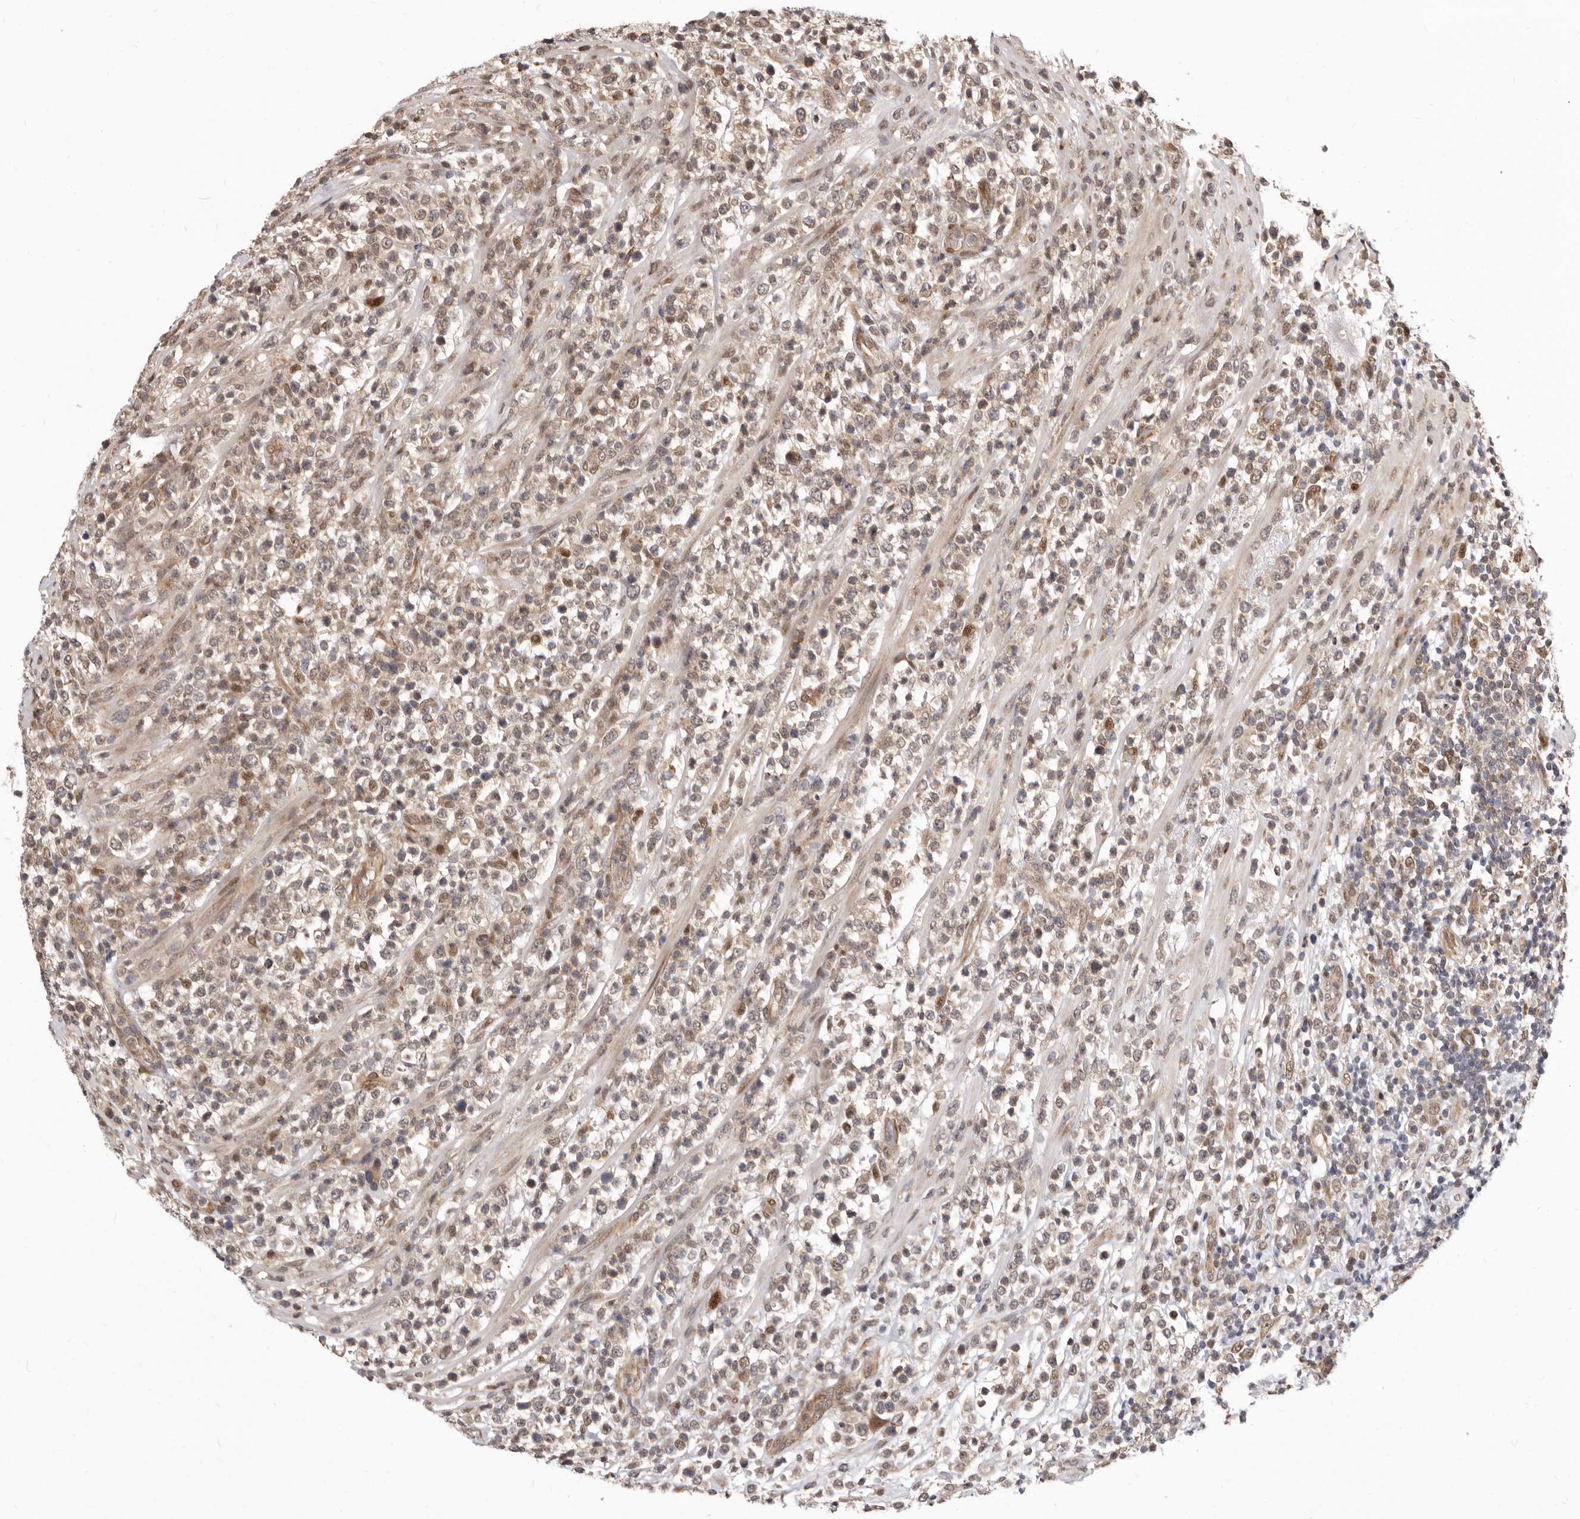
{"staining": {"intensity": "weak", "quantity": ">75%", "location": "cytoplasmic/membranous,nuclear"}, "tissue": "lymphoma", "cell_type": "Tumor cells", "image_type": "cancer", "snomed": [{"axis": "morphology", "description": "Malignant lymphoma, non-Hodgkin's type, High grade"}, {"axis": "topography", "description": "Colon"}], "caption": "High-grade malignant lymphoma, non-Hodgkin's type tissue demonstrates weak cytoplasmic/membranous and nuclear staining in about >75% of tumor cells, visualized by immunohistochemistry. The staining is performed using DAB (3,3'-diaminobenzidine) brown chromogen to label protein expression. The nuclei are counter-stained blue using hematoxylin.", "gene": "GLRX3", "patient": {"sex": "female", "age": 53}}